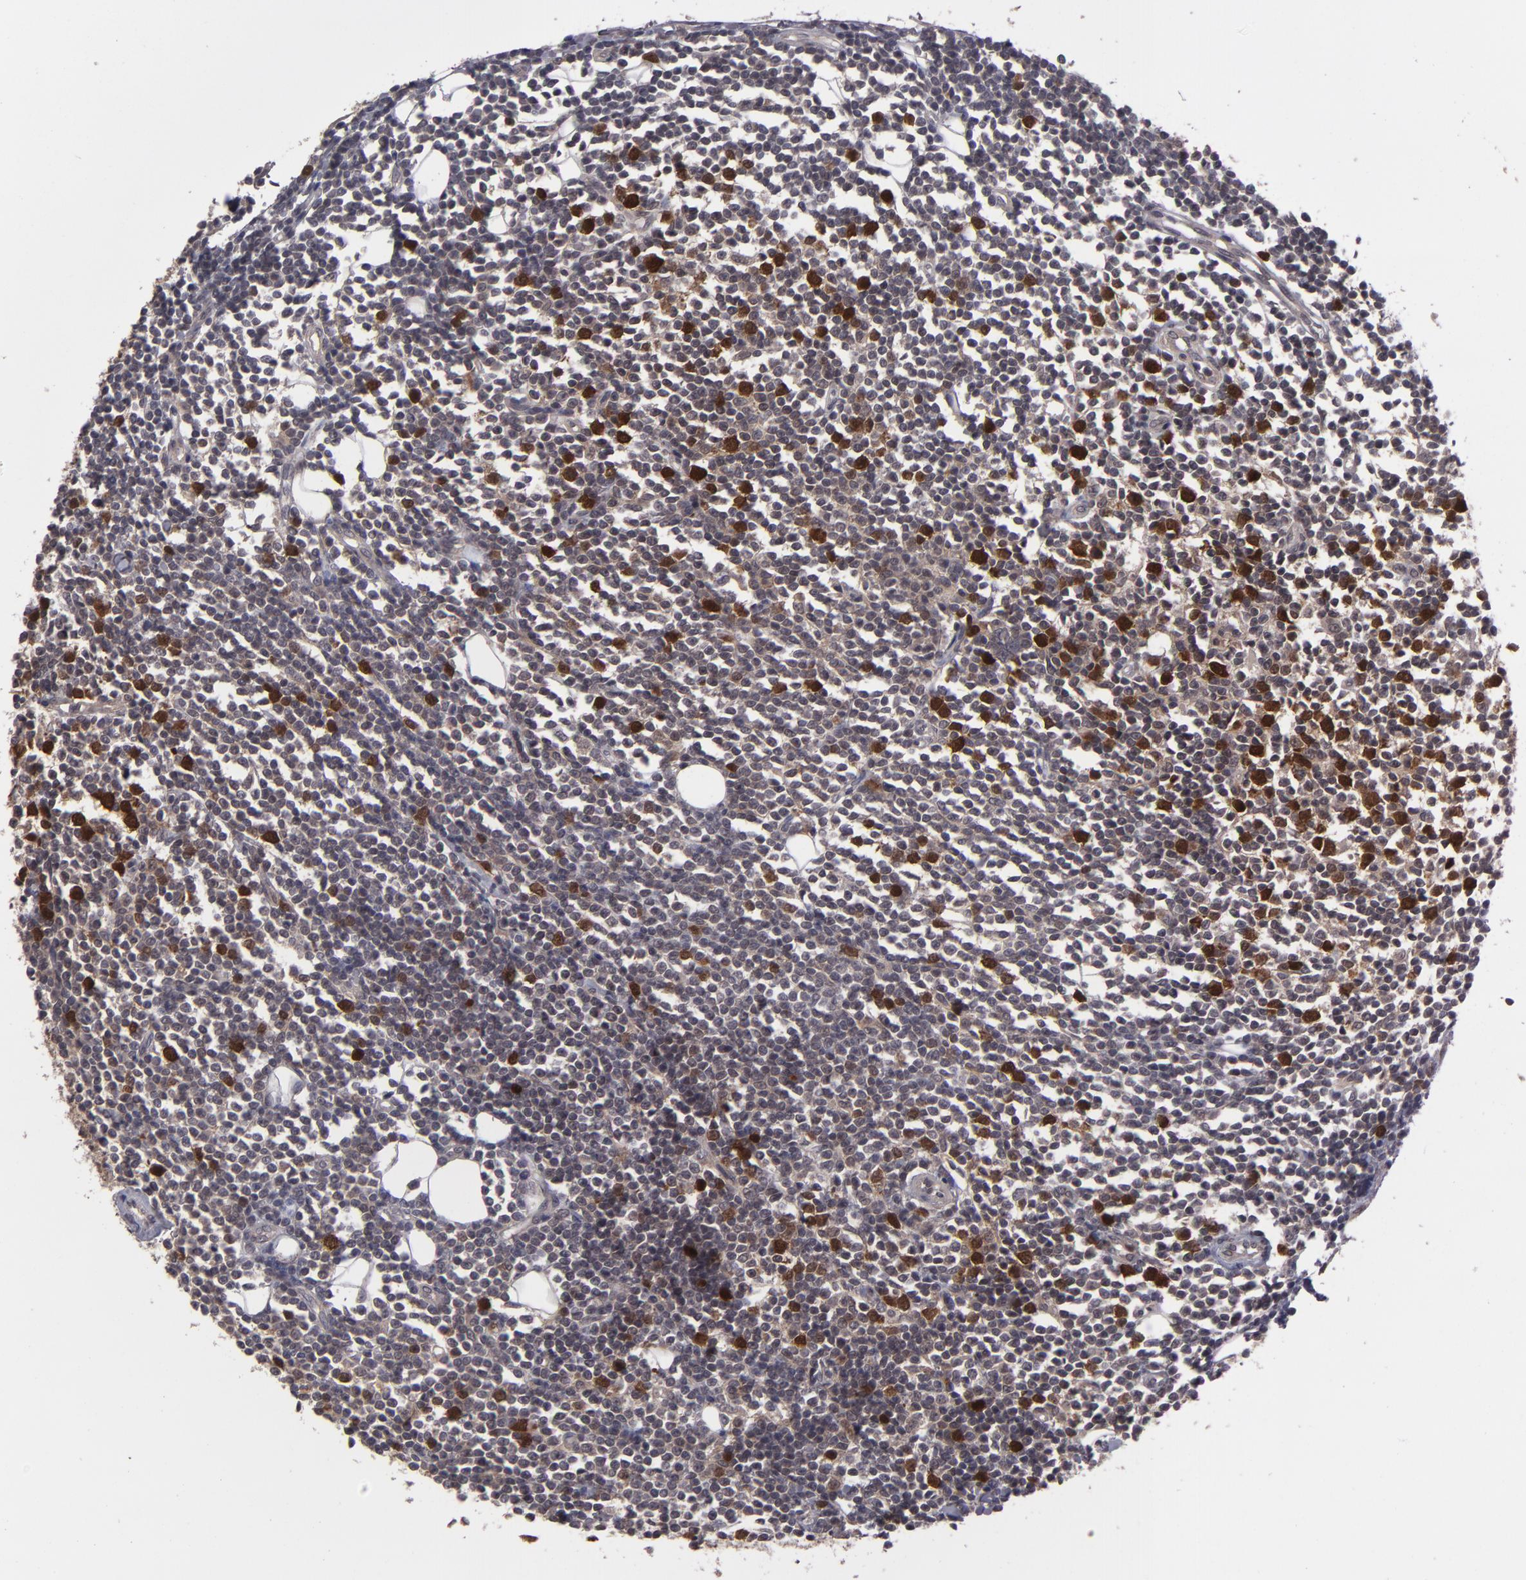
{"staining": {"intensity": "moderate", "quantity": ">75%", "location": "cytoplasmic/membranous,nuclear"}, "tissue": "lymphoma", "cell_type": "Tumor cells", "image_type": "cancer", "snomed": [{"axis": "morphology", "description": "Malignant lymphoma, non-Hodgkin's type, Low grade"}, {"axis": "topography", "description": "Soft tissue"}], "caption": "Protein expression analysis of human lymphoma reveals moderate cytoplasmic/membranous and nuclear expression in about >75% of tumor cells.", "gene": "TYMS", "patient": {"sex": "male", "age": 92}}